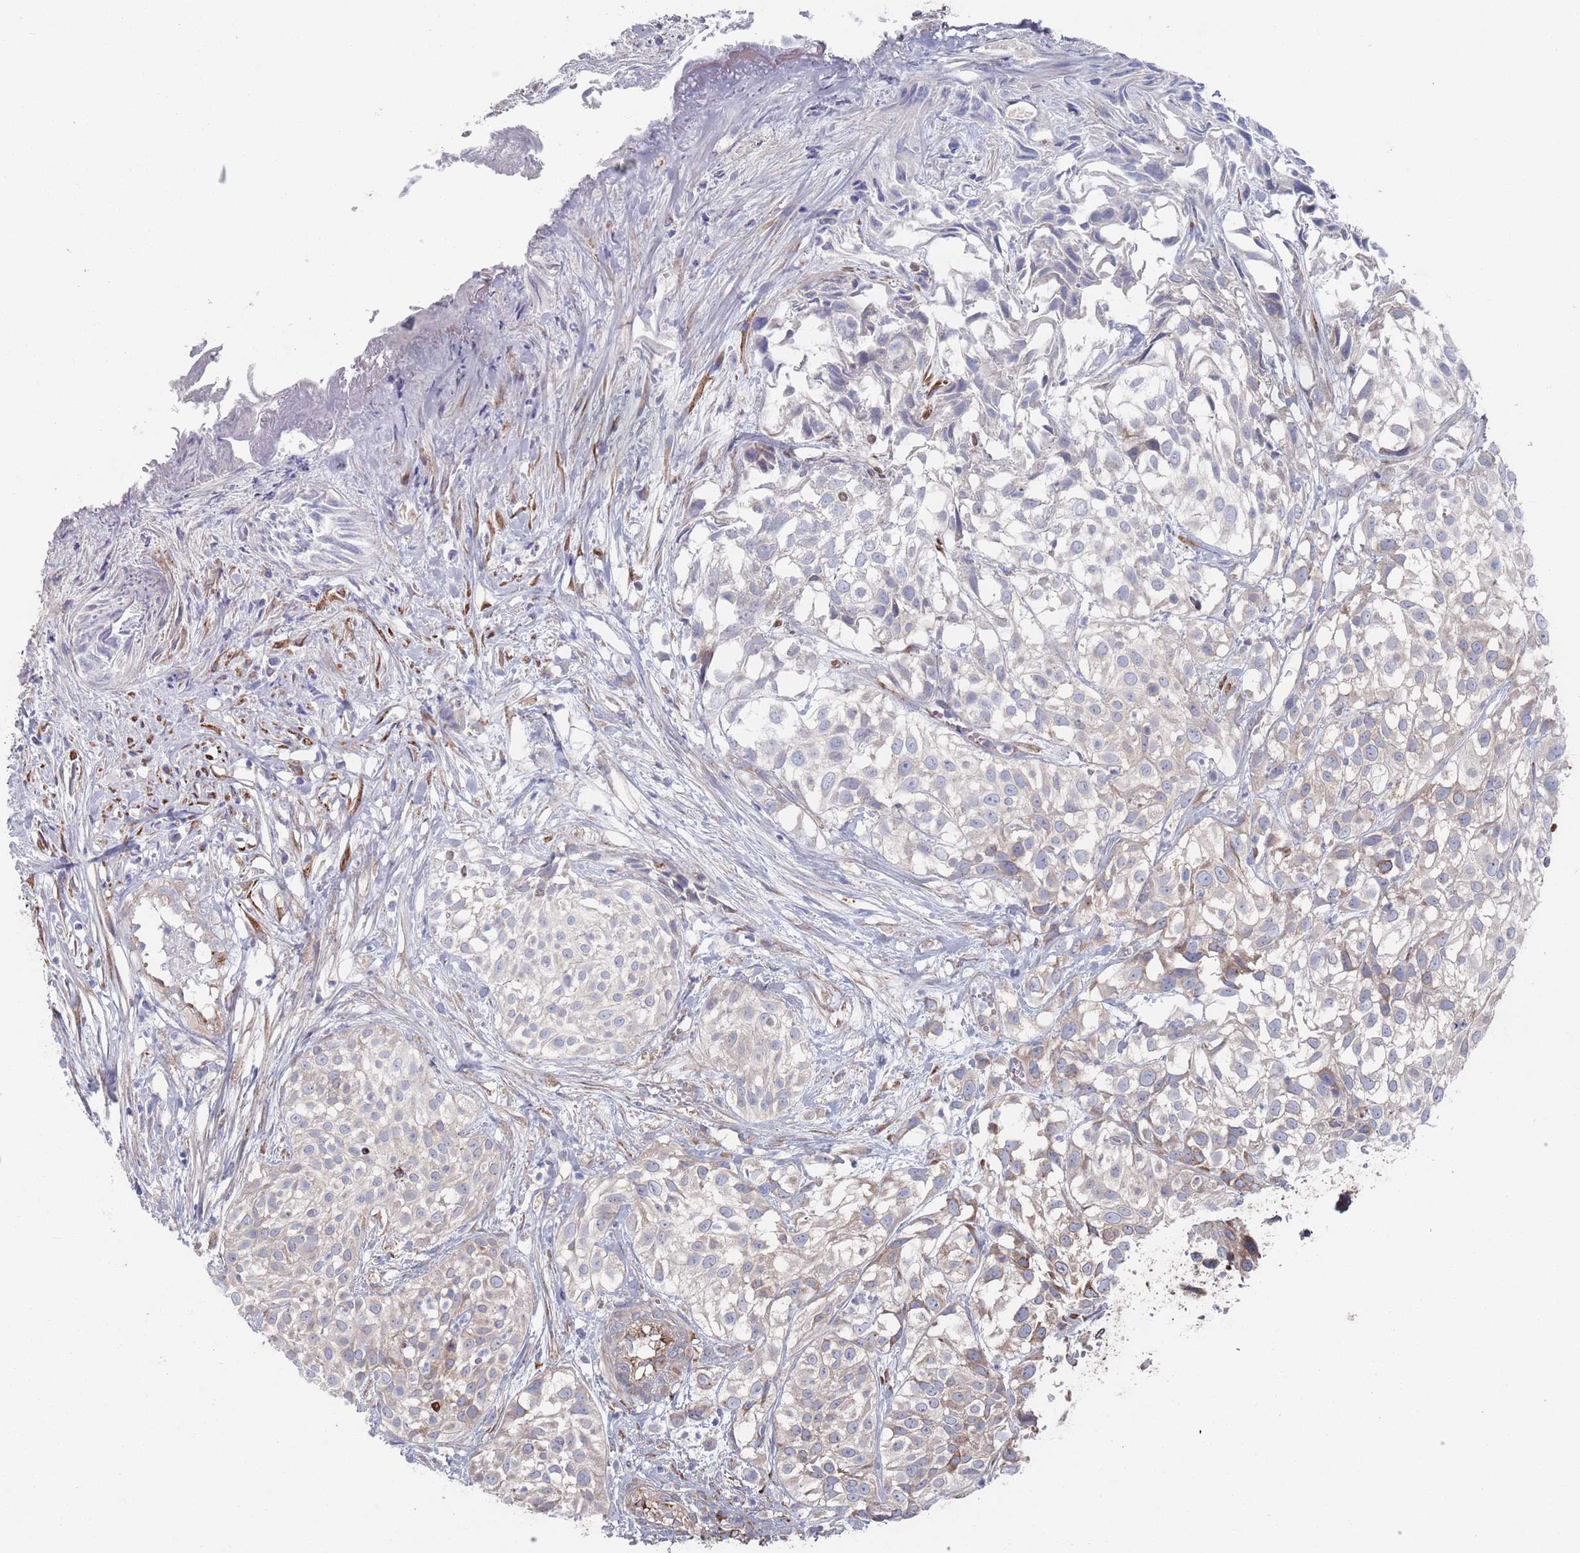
{"staining": {"intensity": "moderate", "quantity": "<25%", "location": "cytoplasmic/membranous"}, "tissue": "urothelial cancer", "cell_type": "Tumor cells", "image_type": "cancer", "snomed": [{"axis": "morphology", "description": "Urothelial carcinoma, High grade"}, {"axis": "topography", "description": "Urinary bladder"}], "caption": "Immunohistochemical staining of urothelial cancer shows moderate cytoplasmic/membranous protein staining in approximately <25% of tumor cells.", "gene": "CCDC106", "patient": {"sex": "male", "age": 56}}